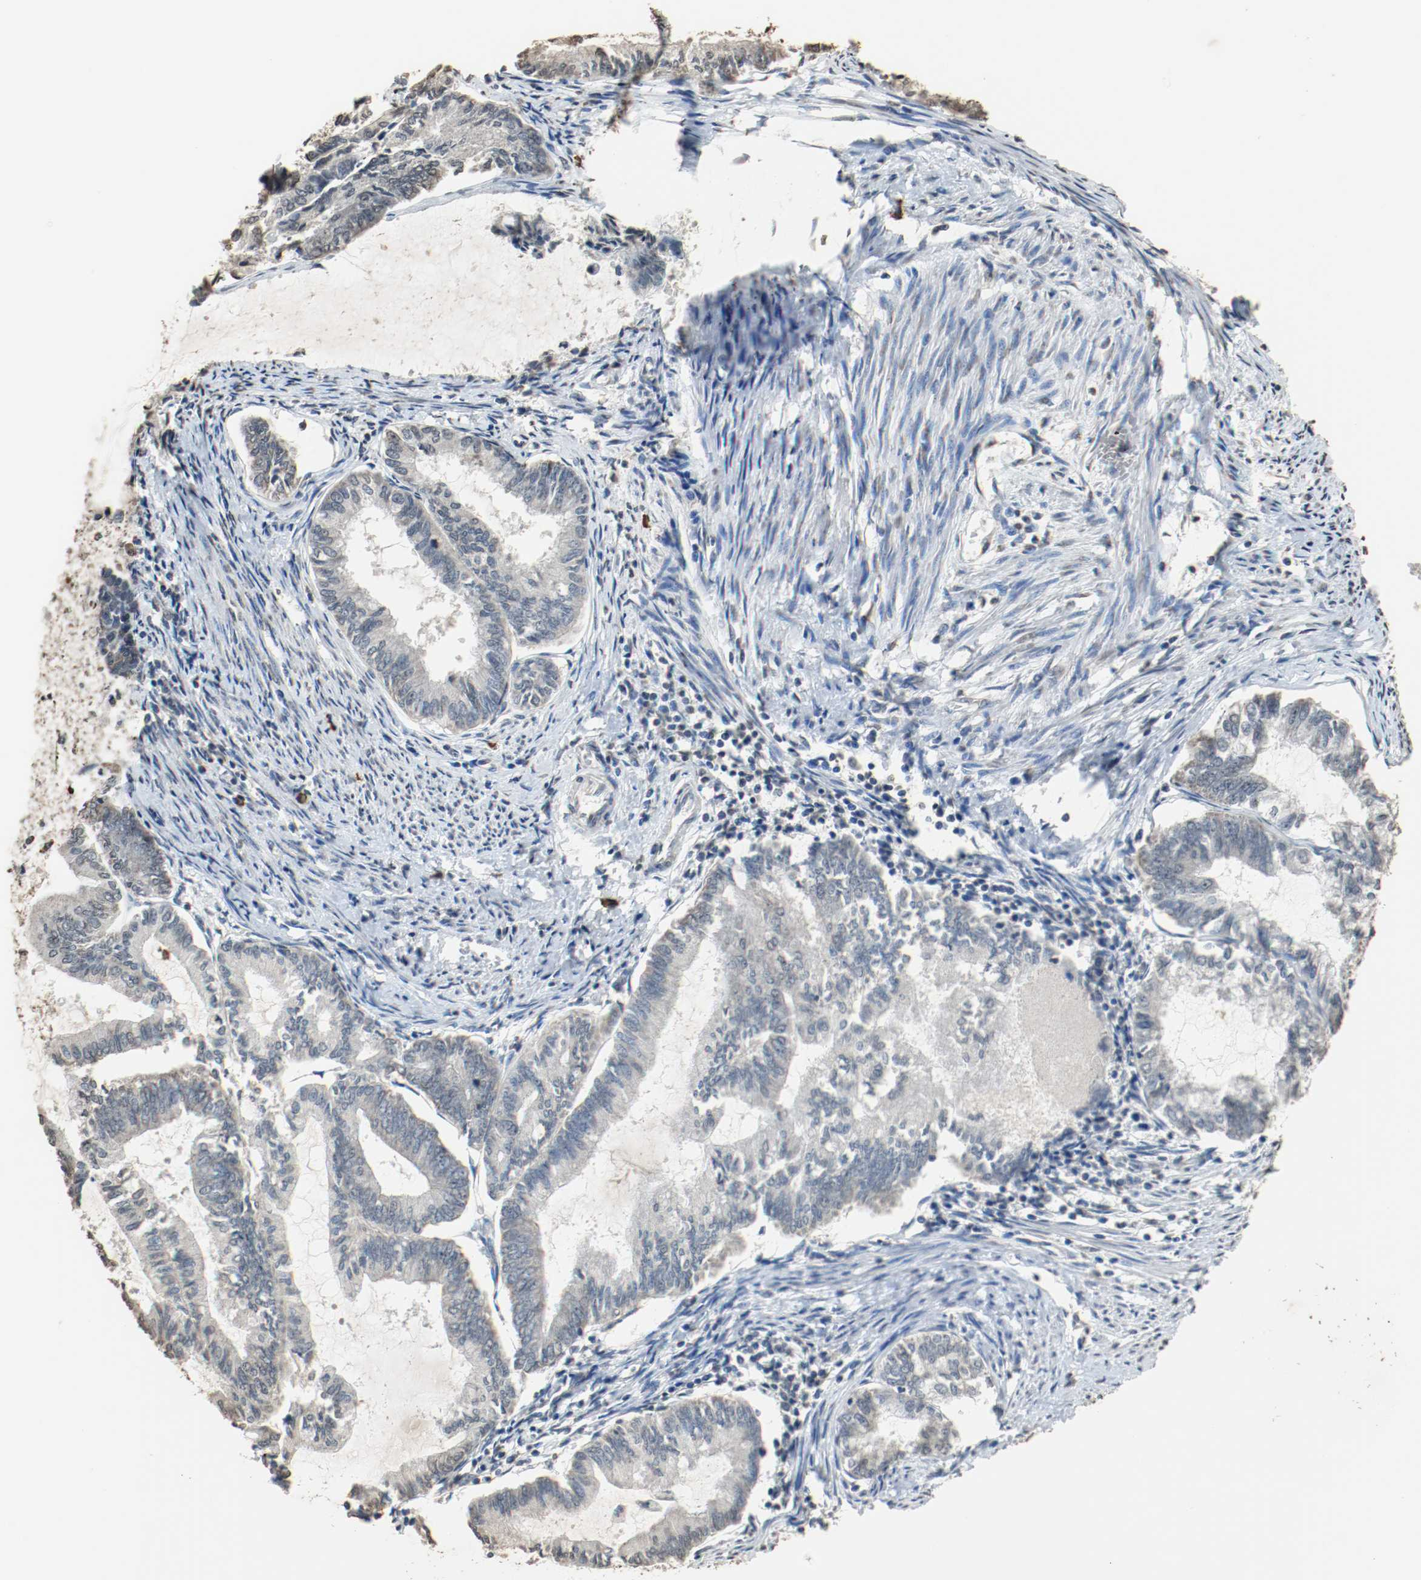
{"staining": {"intensity": "negative", "quantity": "none", "location": "none"}, "tissue": "endometrial cancer", "cell_type": "Tumor cells", "image_type": "cancer", "snomed": [{"axis": "morphology", "description": "Adenocarcinoma, NOS"}, {"axis": "topography", "description": "Endometrium"}], "caption": "Endometrial cancer (adenocarcinoma) stained for a protein using IHC displays no positivity tumor cells.", "gene": "RTN4", "patient": {"sex": "female", "age": 86}}